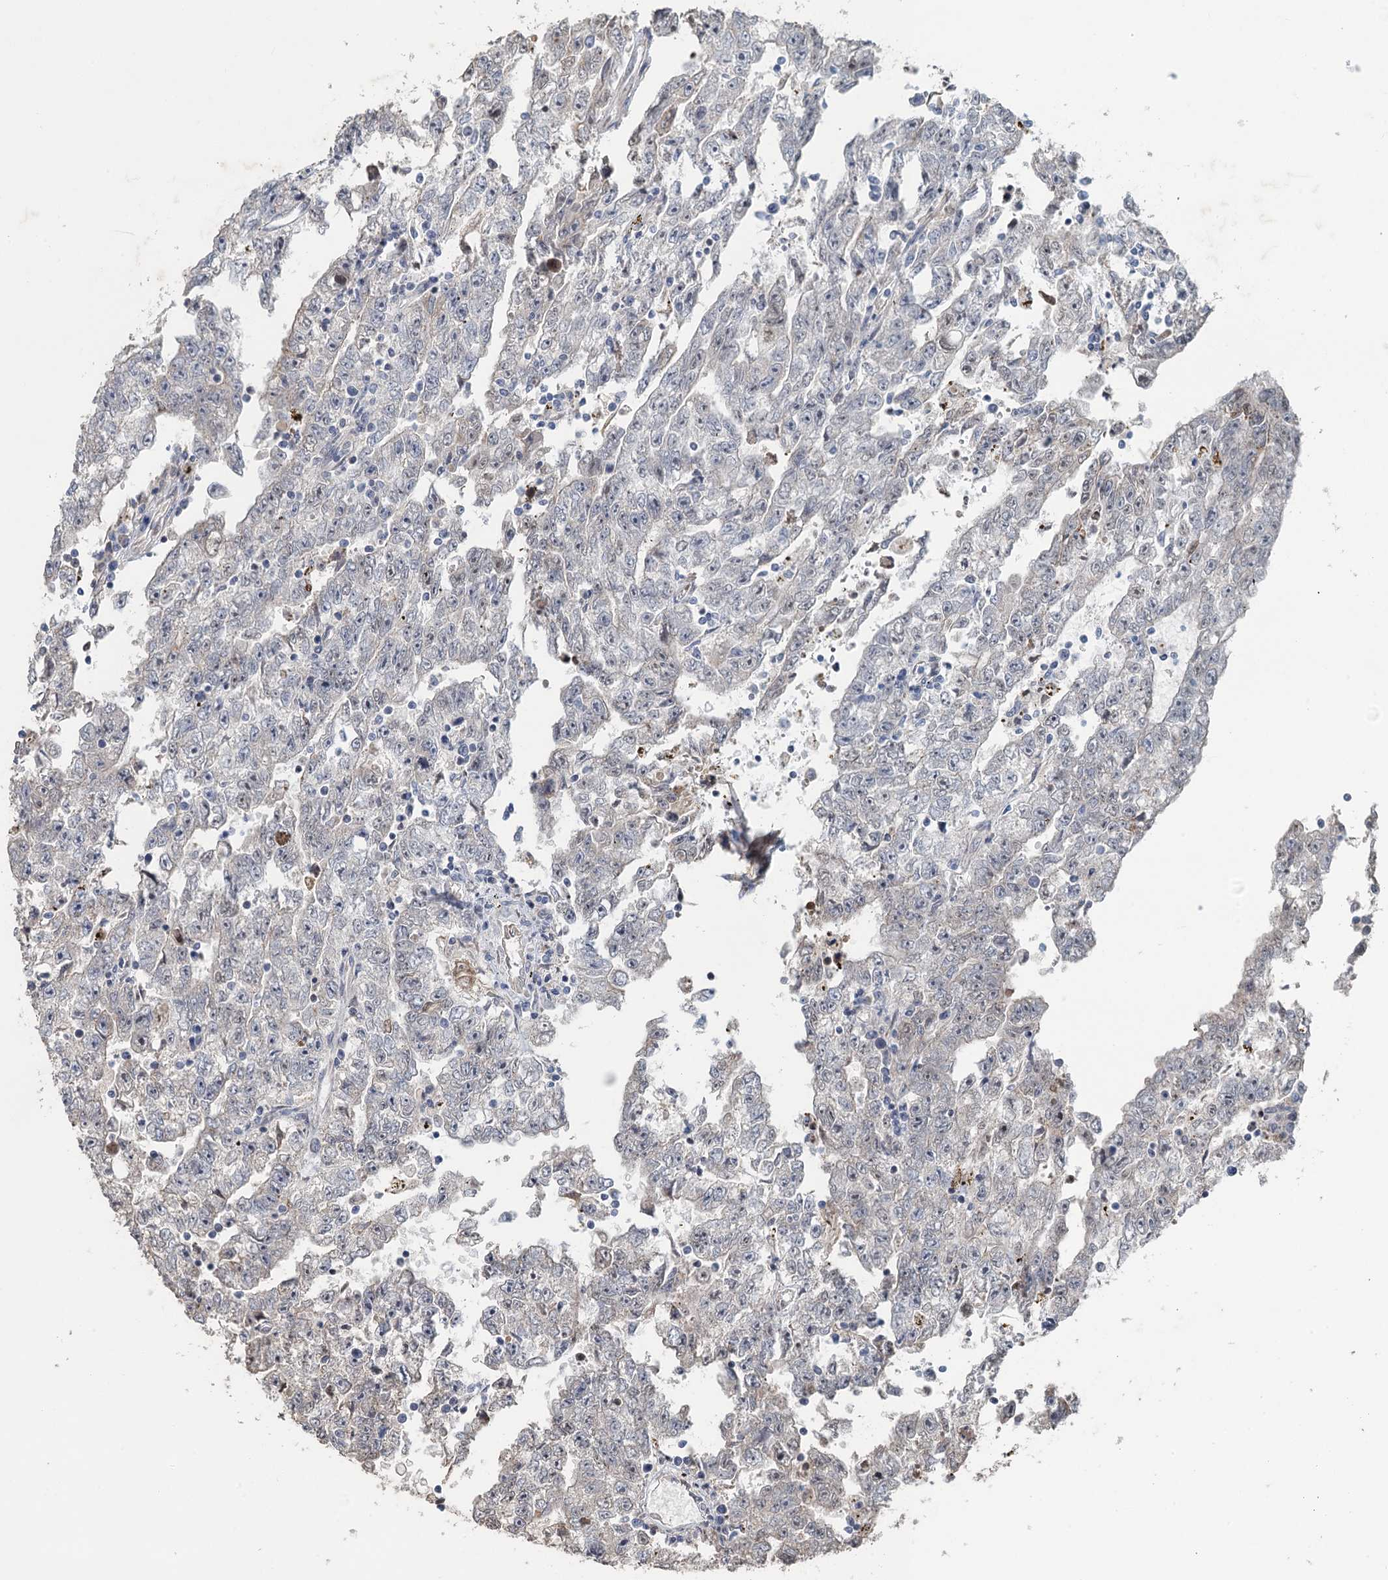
{"staining": {"intensity": "negative", "quantity": "none", "location": "none"}, "tissue": "testis cancer", "cell_type": "Tumor cells", "image_type": "cancer", "snomed": [{"axis": "morphology", "description": "Carcinoma, Embryonal, NOS"}, {"axis": "topography", "description": "Testis"}], "caption": "This is an IHC image of testis embryonal carcinoma. There is no positivity in tumor cells.", "gene": "TEX35", "patient": {"sex": "male", "age": 25}}